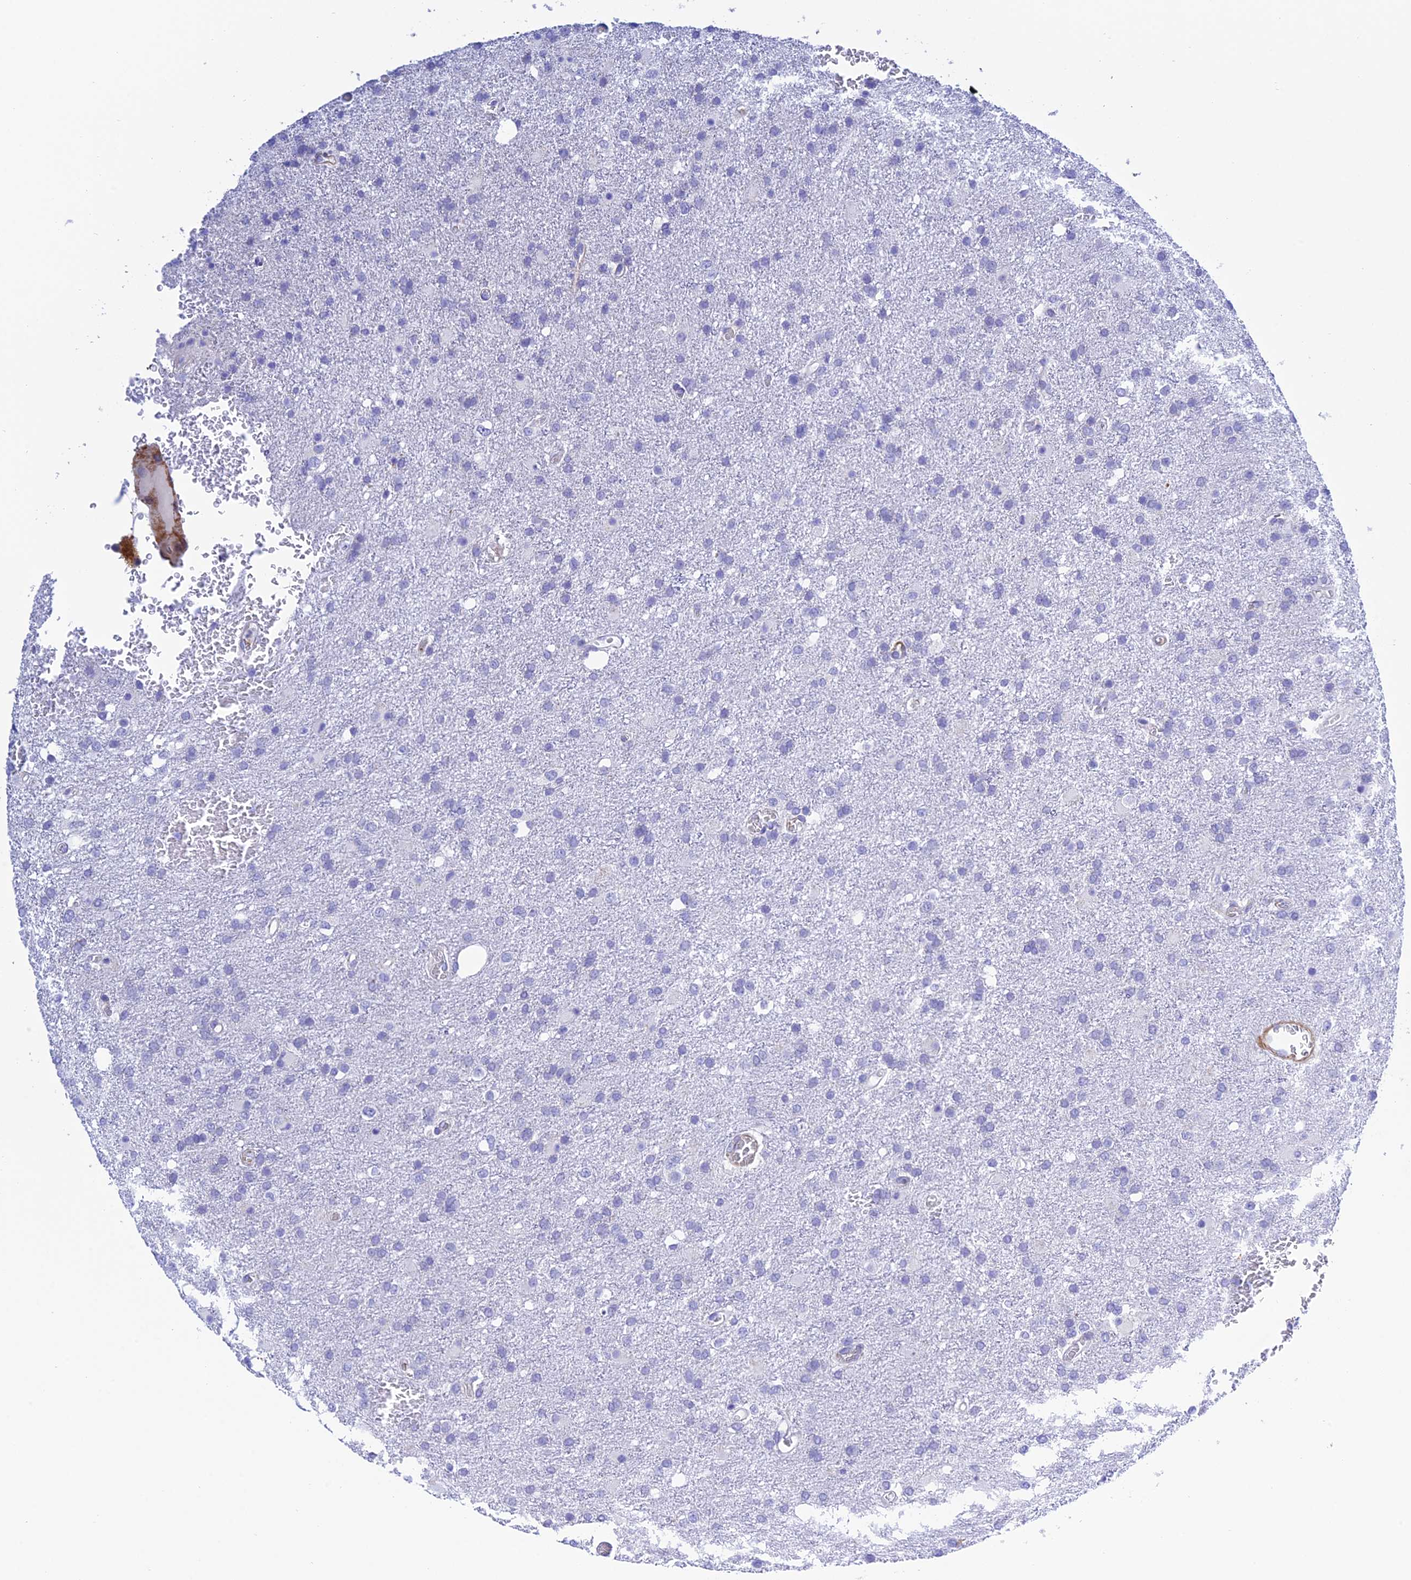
{"staining": {"intensity": "negative", "quantity": "none", "location": "none"}, "tissue": "glioma", "cell_type": "Tumor cells", "image_type": "cancer", "snomed": [{"axis": "morphology", "description": "Glioma, malignant, High grade"}, {"axis": "topography", "description": "Brain"}], "caption": "Tumor cells are negative for brown protein staining in malignant high-grade glioma.", "gene": "ZDHHC16", "patient": {"sex": "female", "age": 74}}